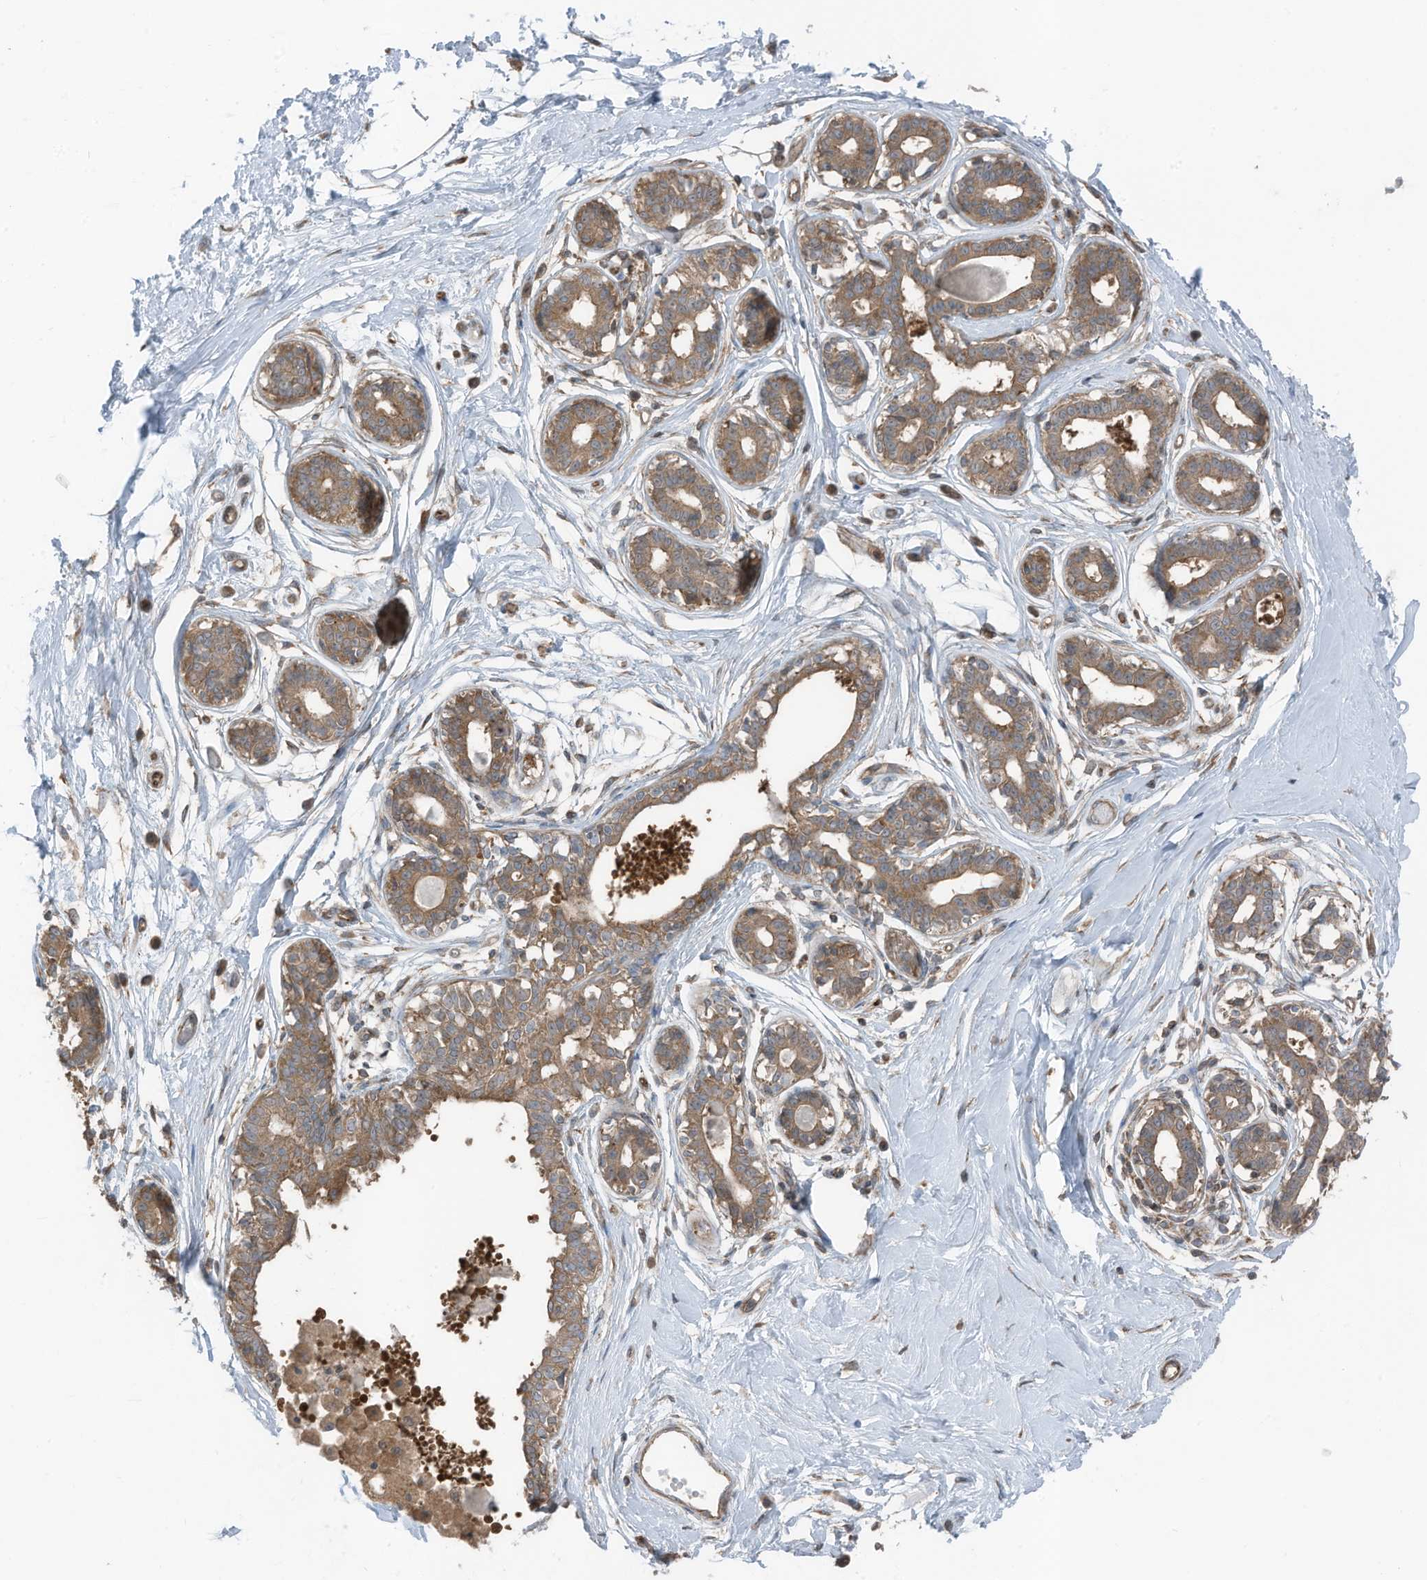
{"staining": {"intensity": "negative", "quantity": "none", "location": "none"}, "tissue": "breast", "cell_type": "Adipocytes", "image_type": "normal", "snomed": [{"axis": "morphology", "description": "Normal tissue, NOS"}, {"axis": "topography", "description": "Breast"}], "caption": "This image is of unremarkable breast stained with IHC to label a protein in brown with the nuclei are counter-stained blue. There is no expression in adipocytes.", "gene": "TXNDC9", "patient": {"sex": "female", "age": 45}}